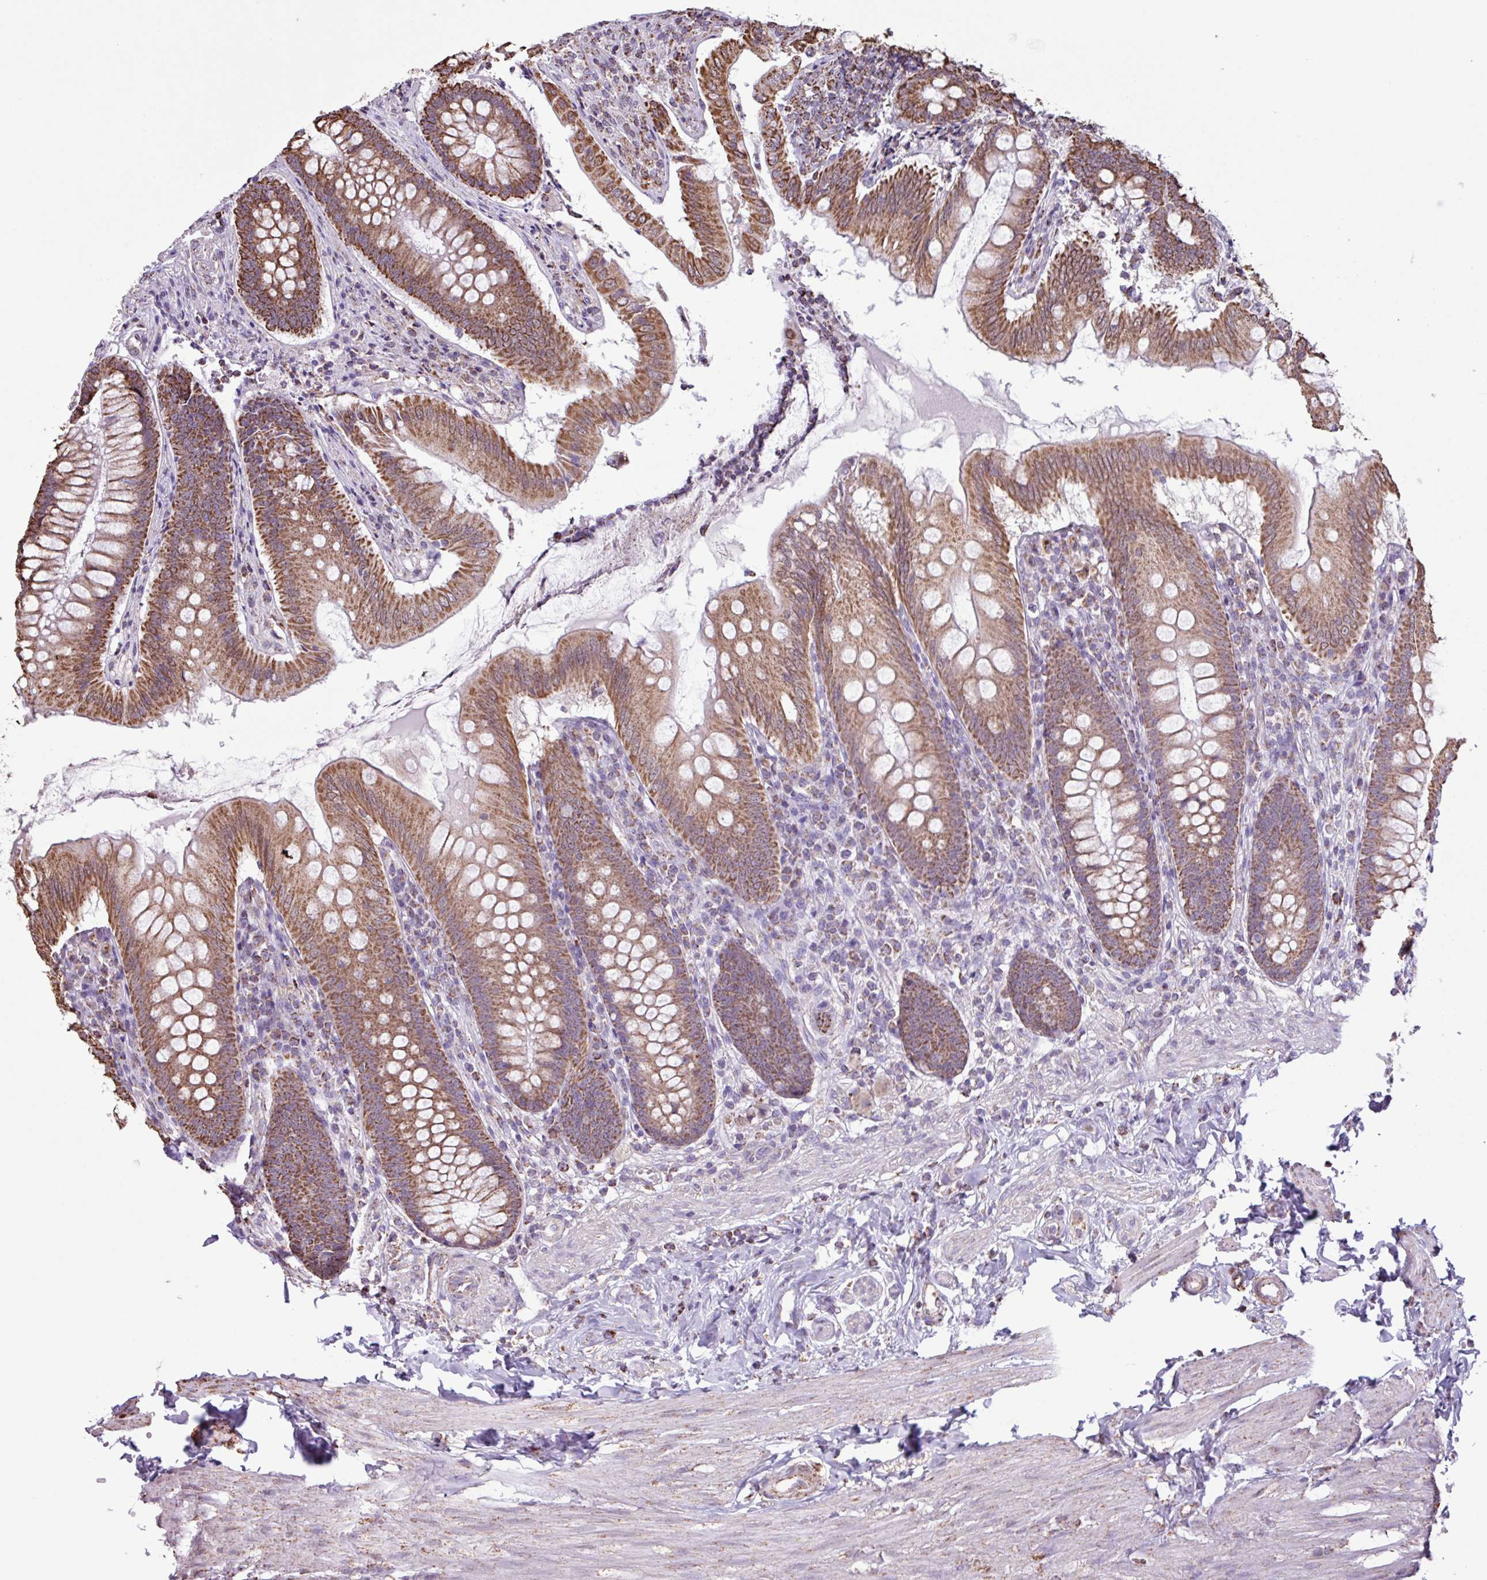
{"staining": {"intensity": "strong", "quantity": ">75%", "location": "cytoplasmic/membranous"}, "tissue": "appendix", "cell_type": "Glandular cells", "image_type": "normal", "snomed": [{"axis": "morphology", "description": "Normal tissue, NOS"}, {"axis": "topography", "description": "Appendix"}], "caption": "Immunohistochemical staining of normal appendix reveals >75% levels of strong cytoplasmic/membranous protein staining in about >75% of glandular cells.", "gene": "ALG8", "patient": {"sex": "female", "age": 51}}